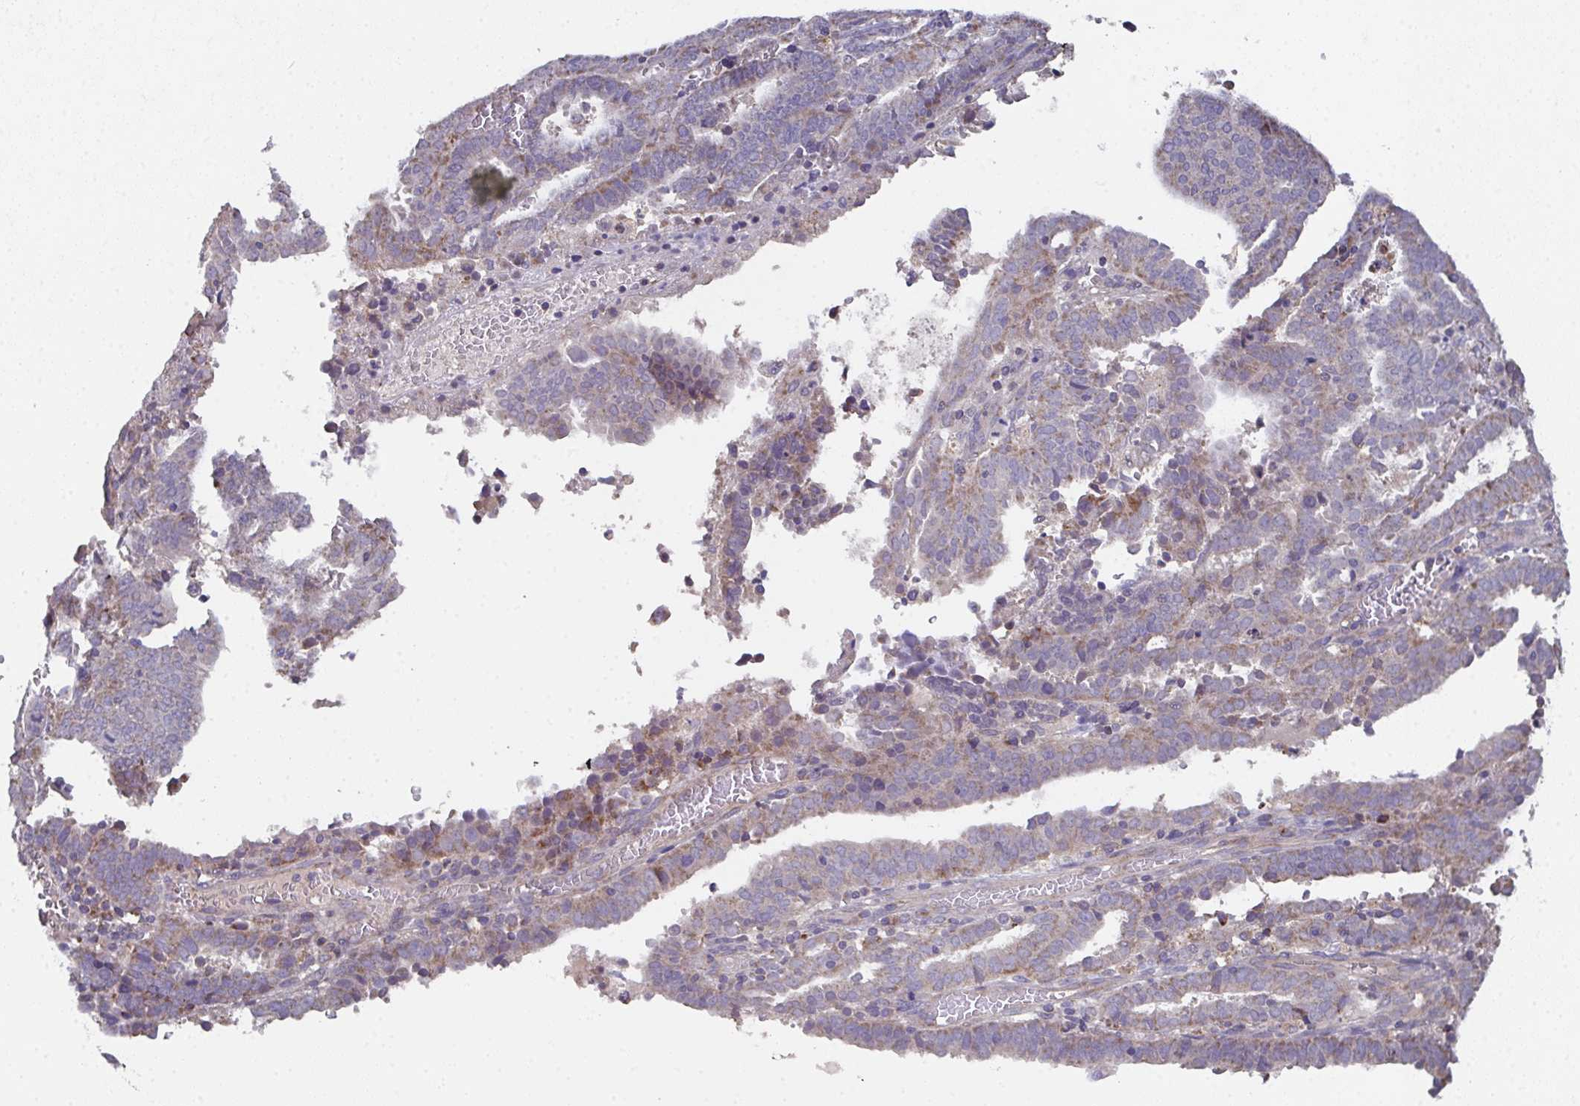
{"staining": {"intensity": "weak", "quantity": "<25%", "location": "cytoplasmic/membranous"}, "tissue": "endometrial cancer", "cell_type": "Tumor cells", "image_type": "cancer", "snomed": [{"axis": "morphology", "description": "Adenocarcinoma, NOS"}, {"axis": "topography", "description": "Uterus"}], "caption": "An immunohistochemistry (IHC) histopathology image of endometrial cancer (adenocarcinoma) is shown. There is no staining in tumor cells of endometrial cancer (adenocarcinoma).", "gene": "MT-ND3", "patient": {"sex": "female", "age": 83}}